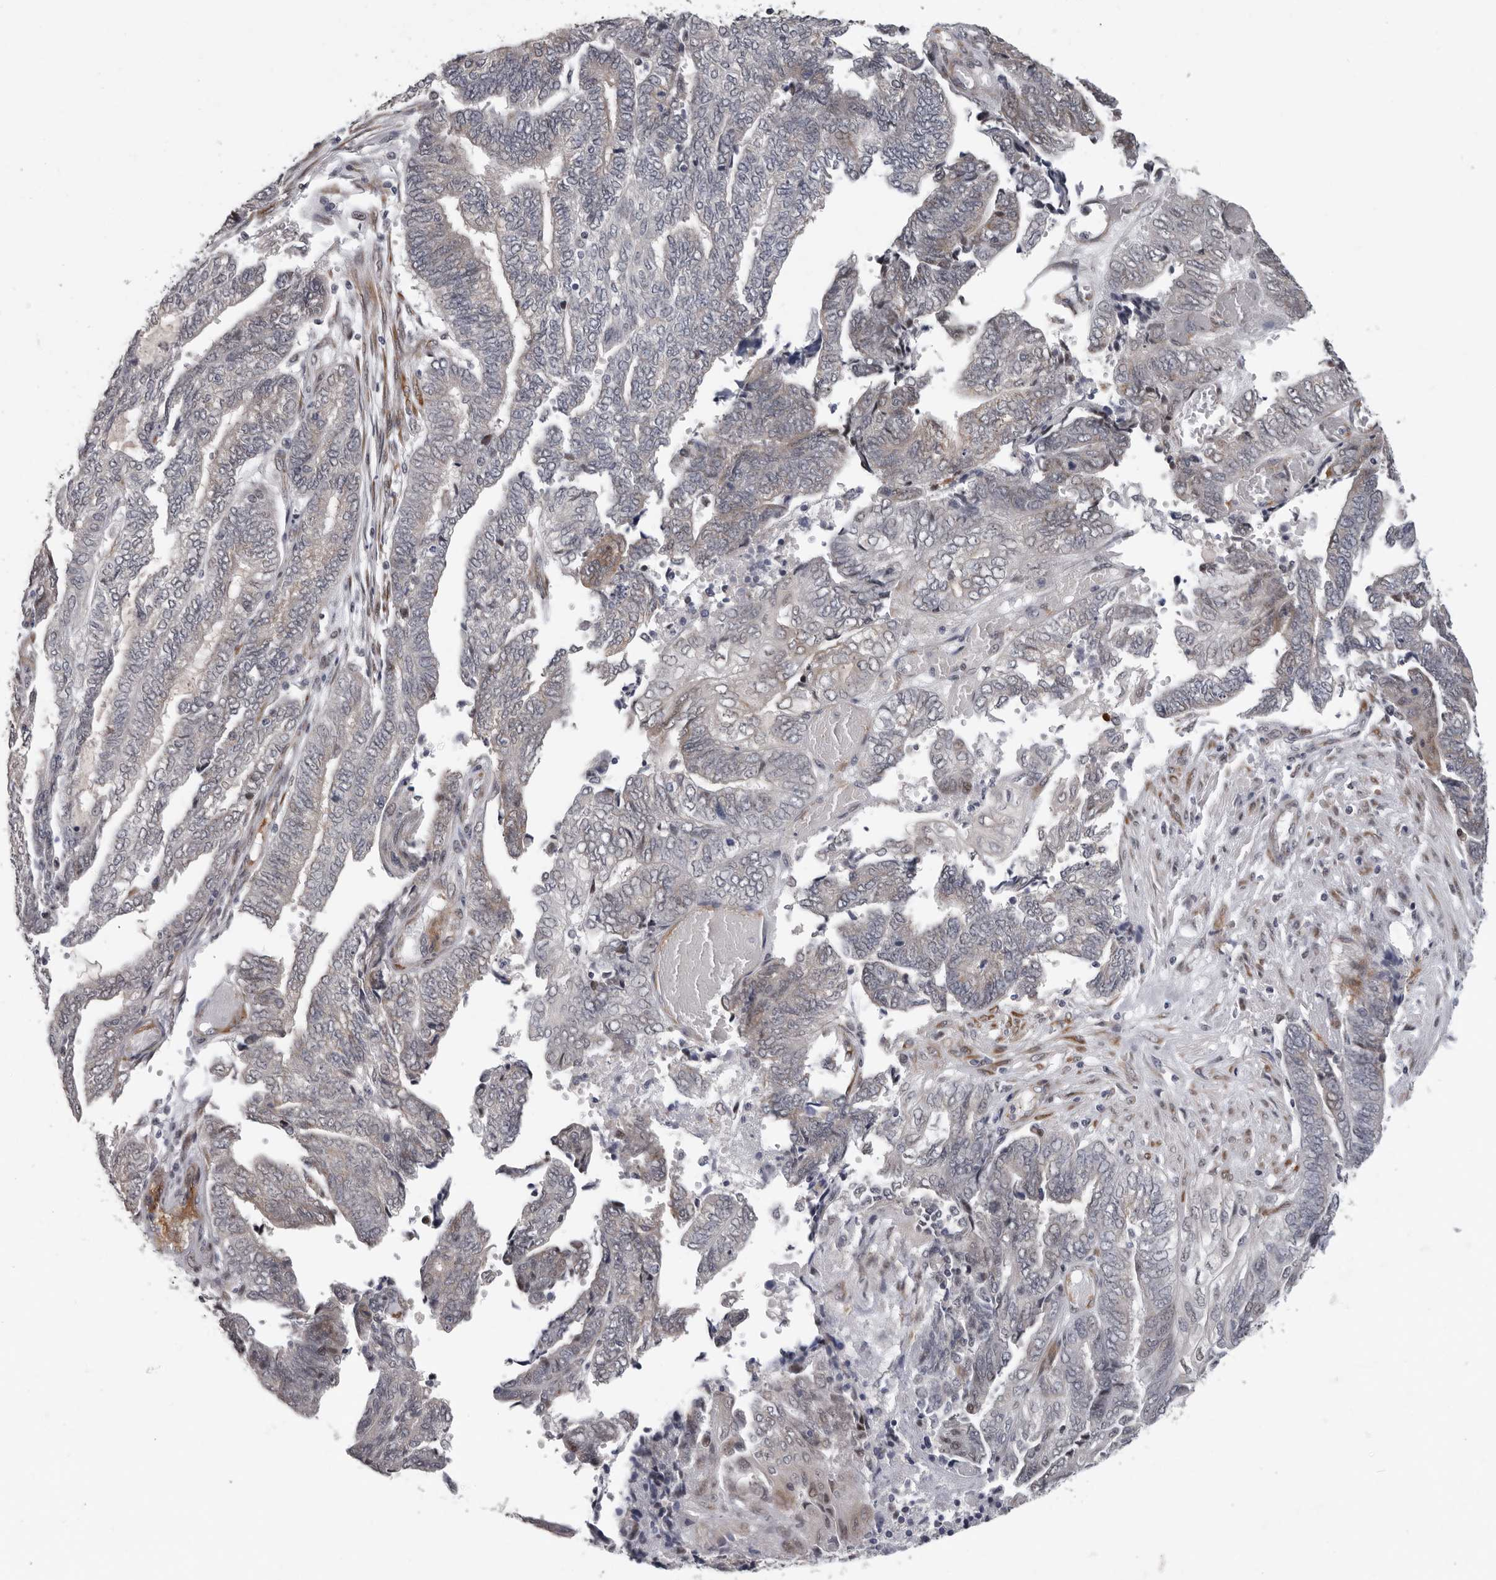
{"staining": {"intensity": "negative", "quantity": "none", "location": "none"}, "tissue": "endometrial cancer", "cell_type": "Tumor cells", "image_type": "cancer", "snomed": [{"axis": "morphology", "description": "Adenocarcinoma, NOS"}, {"axis": "topography", "description": "Uterus"}, {"axis": "topography", "description": "Endometrium"}], "caption": "Adenocarcinoma (endometrial) was stained to show a protein in brown. There is no significant staining in tumor cells.", "gene": "RALGPS2", "patient": {"sex": "female", "age": 70}}